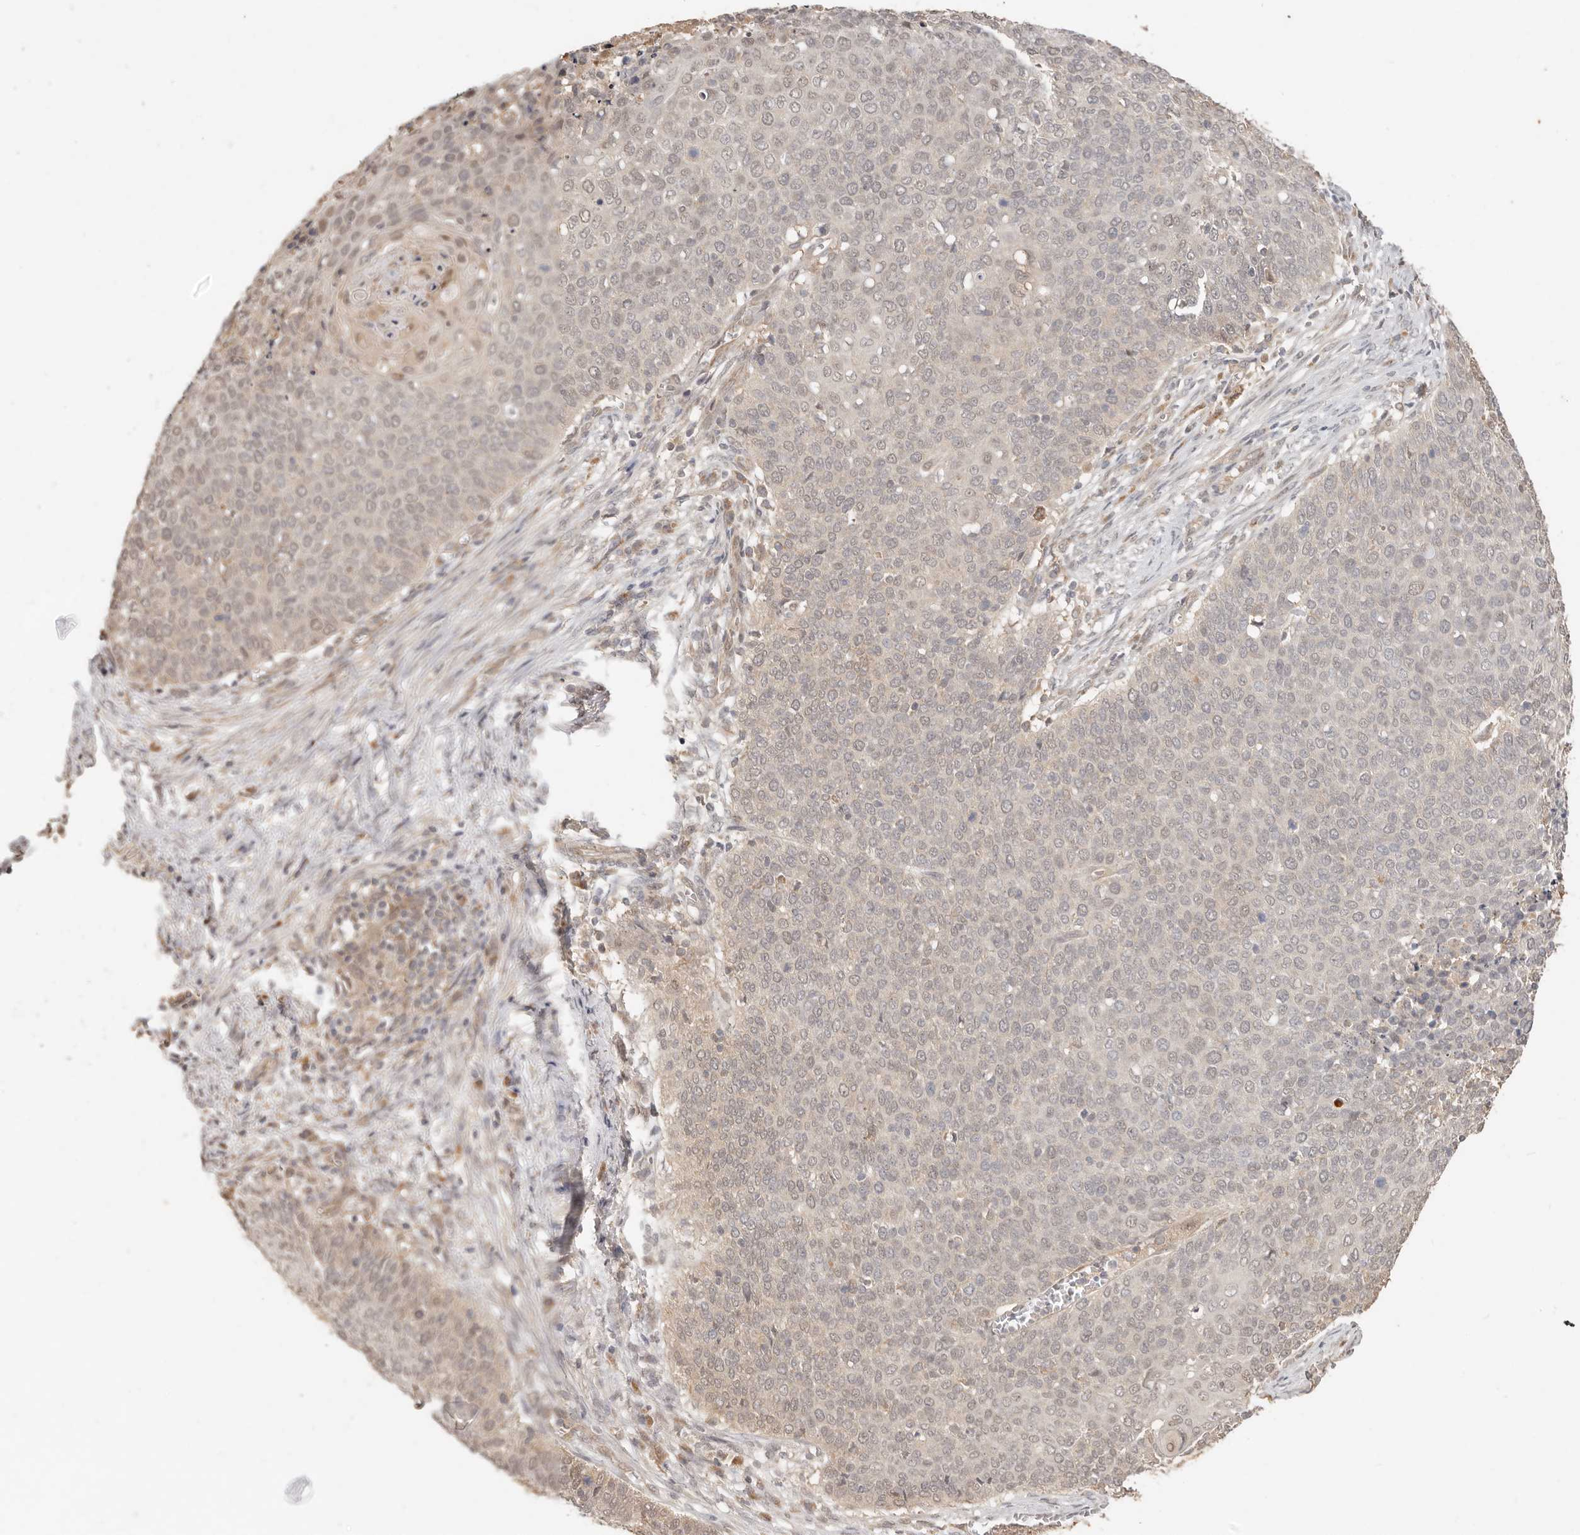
{"staining": {"intensity": "weak", "quantity": "<25%", "location": "cytoplasmic/membranous,nuclear"}, "tissue": "cervical cancer", "cell_type": "Tumor cells", "image_type": "cancer", "snomed": [{"axis": "morphology", "description": "Squamous cell carcinoma, NOS"}, {"axis": "topography", "description": "Cervix"}], "caption": "This is an immunohistochemistry (IHC) photomicrograph of cervical cancer (squamous cell carcinoma). There is no expression in tumor cells.", "gene": "MTFR2", "patient": {"sex": "female", "age": 39}}